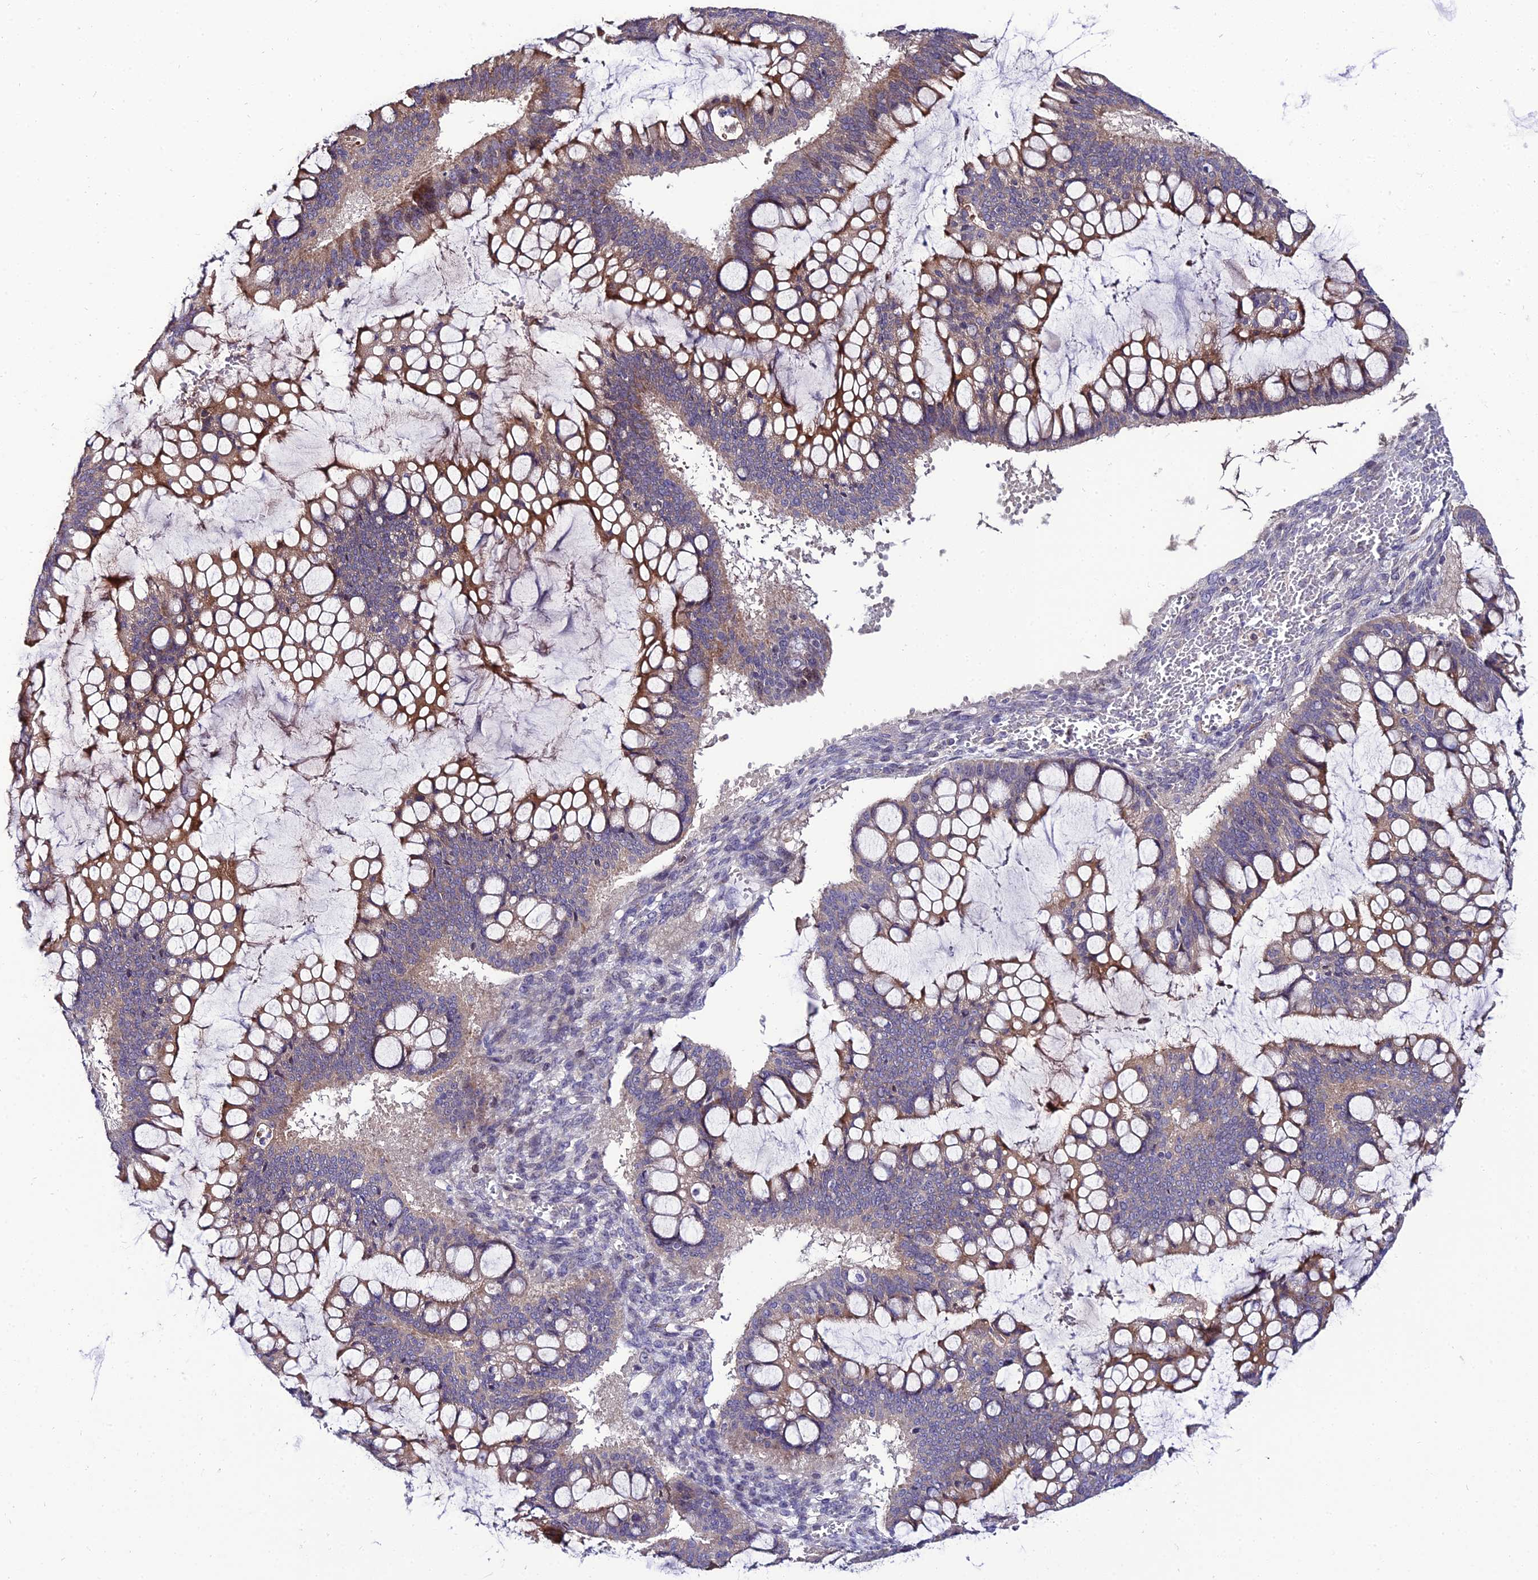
{"staining": {"intensity": "moderate", "quantity": ">75%", "location": "cytoplasmic/membranous"}, "tissue": "ovarian cancer", "cell_type": "Tumor cells", "image_type": "cancer", "snomed": [{"axis": "morphology", "description": "Cystadenocarcinoma, mucinous, NOS"}, {"axis": "topography", "description": "Ovary"}], "caption": "A medium amount of moderate cytoplasmic/membranous positivity is seen in approximately >75% of tumor cells in ovarian mucinous cystadenocarcinoma tissue.", "gene": "SHQ1", "patient": {"sex": "female", "age": 73}}